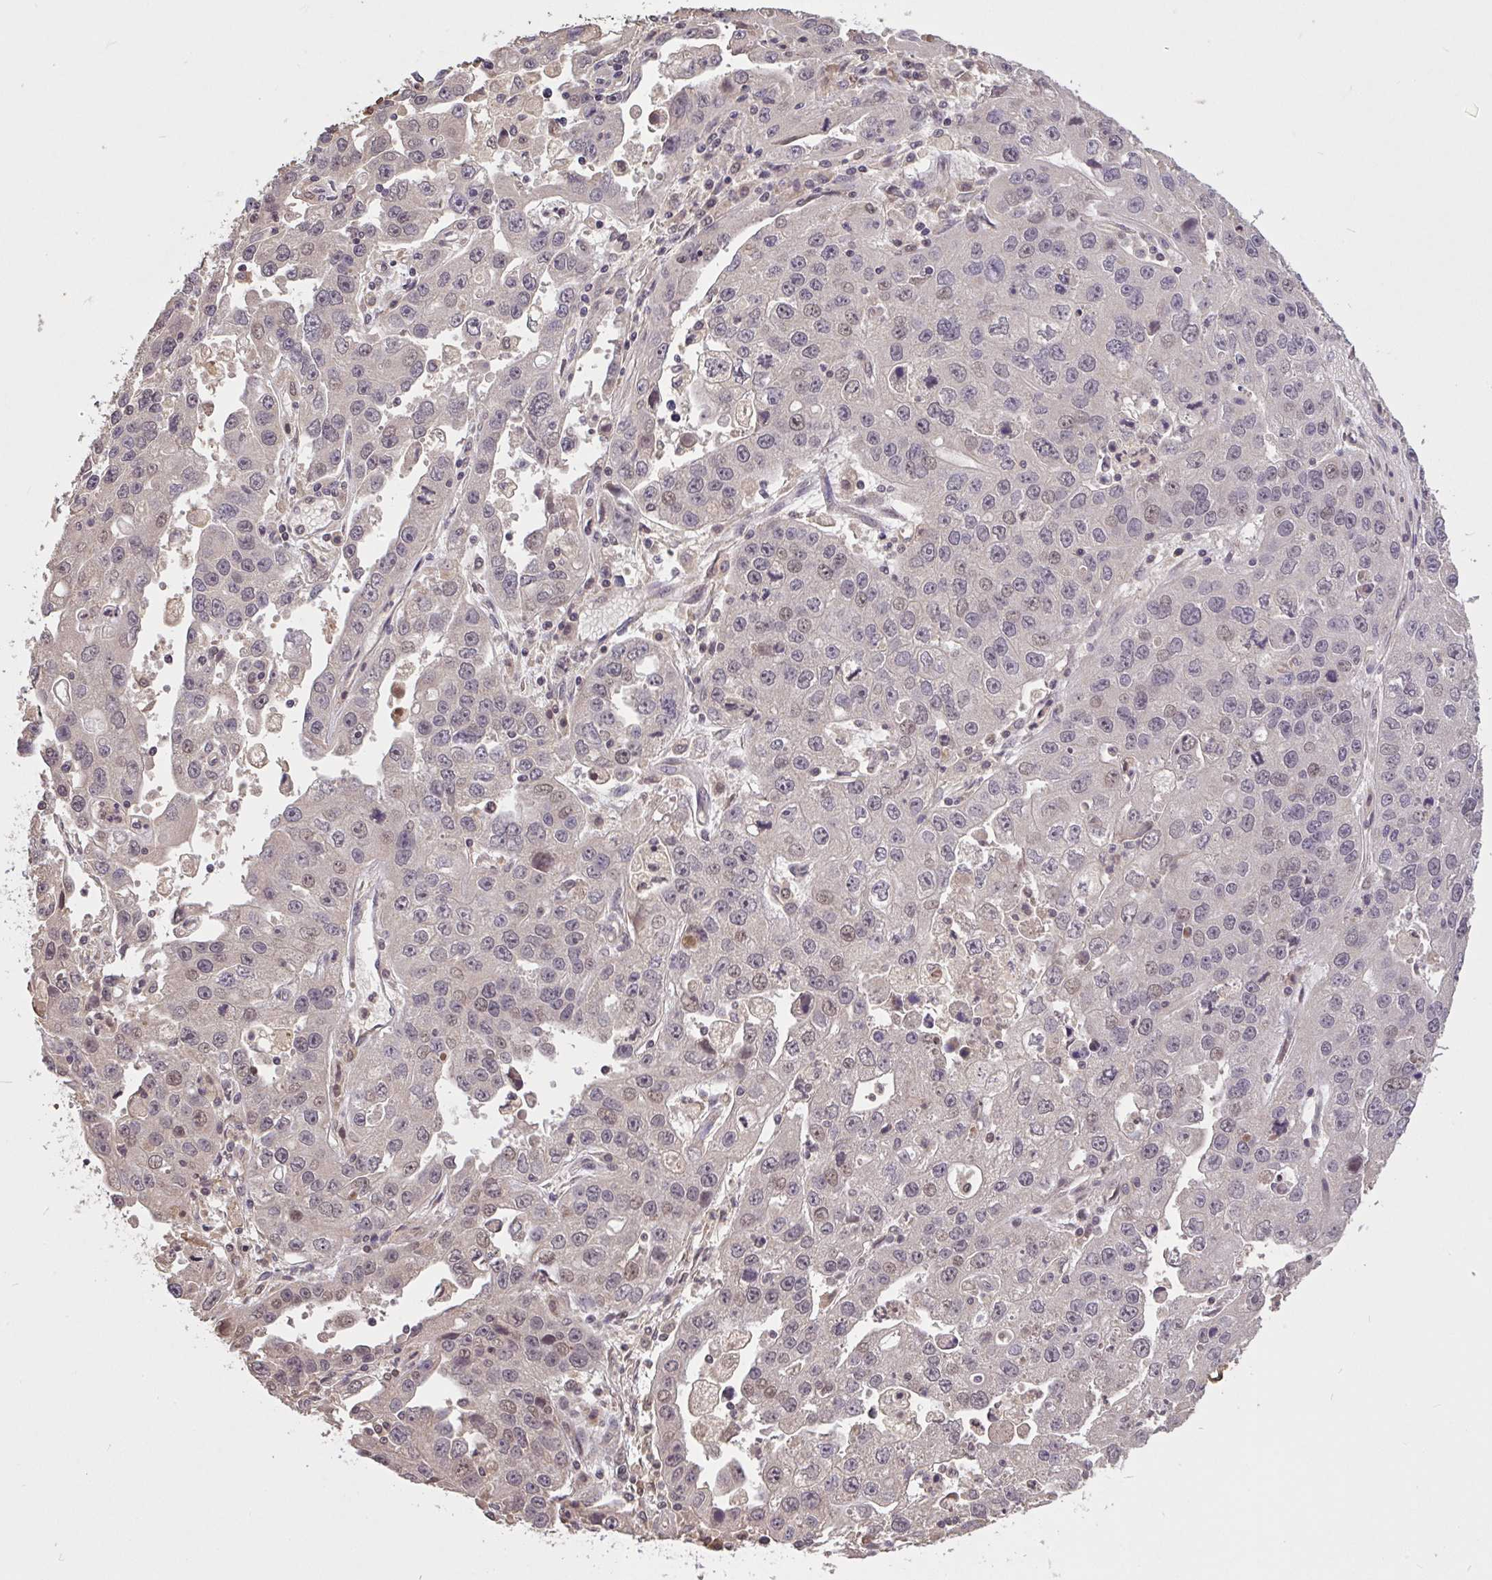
{"staining": {"intensity": "negative", "quantity": "none", "location": "none"}, "tissue": "endometrial cancer", "cell_type": "Tumor cells", "image_type": "cancer", "snomed": [{"axis": "morphology", "description": "Adenocarcinoma, NOS"}, {"axis": "topography", "description": "Uterus"}], "caption": "Adenocarcinoma (endometrial) was stained to show a protein in brown. There is no significant staining in tumor cells. The staining is performed using DAB brown chromogen with nuclei counter-stained in using hematoxylin.", "gene": "FCER1A", "patient": {"sex": "female", "age": 62}}